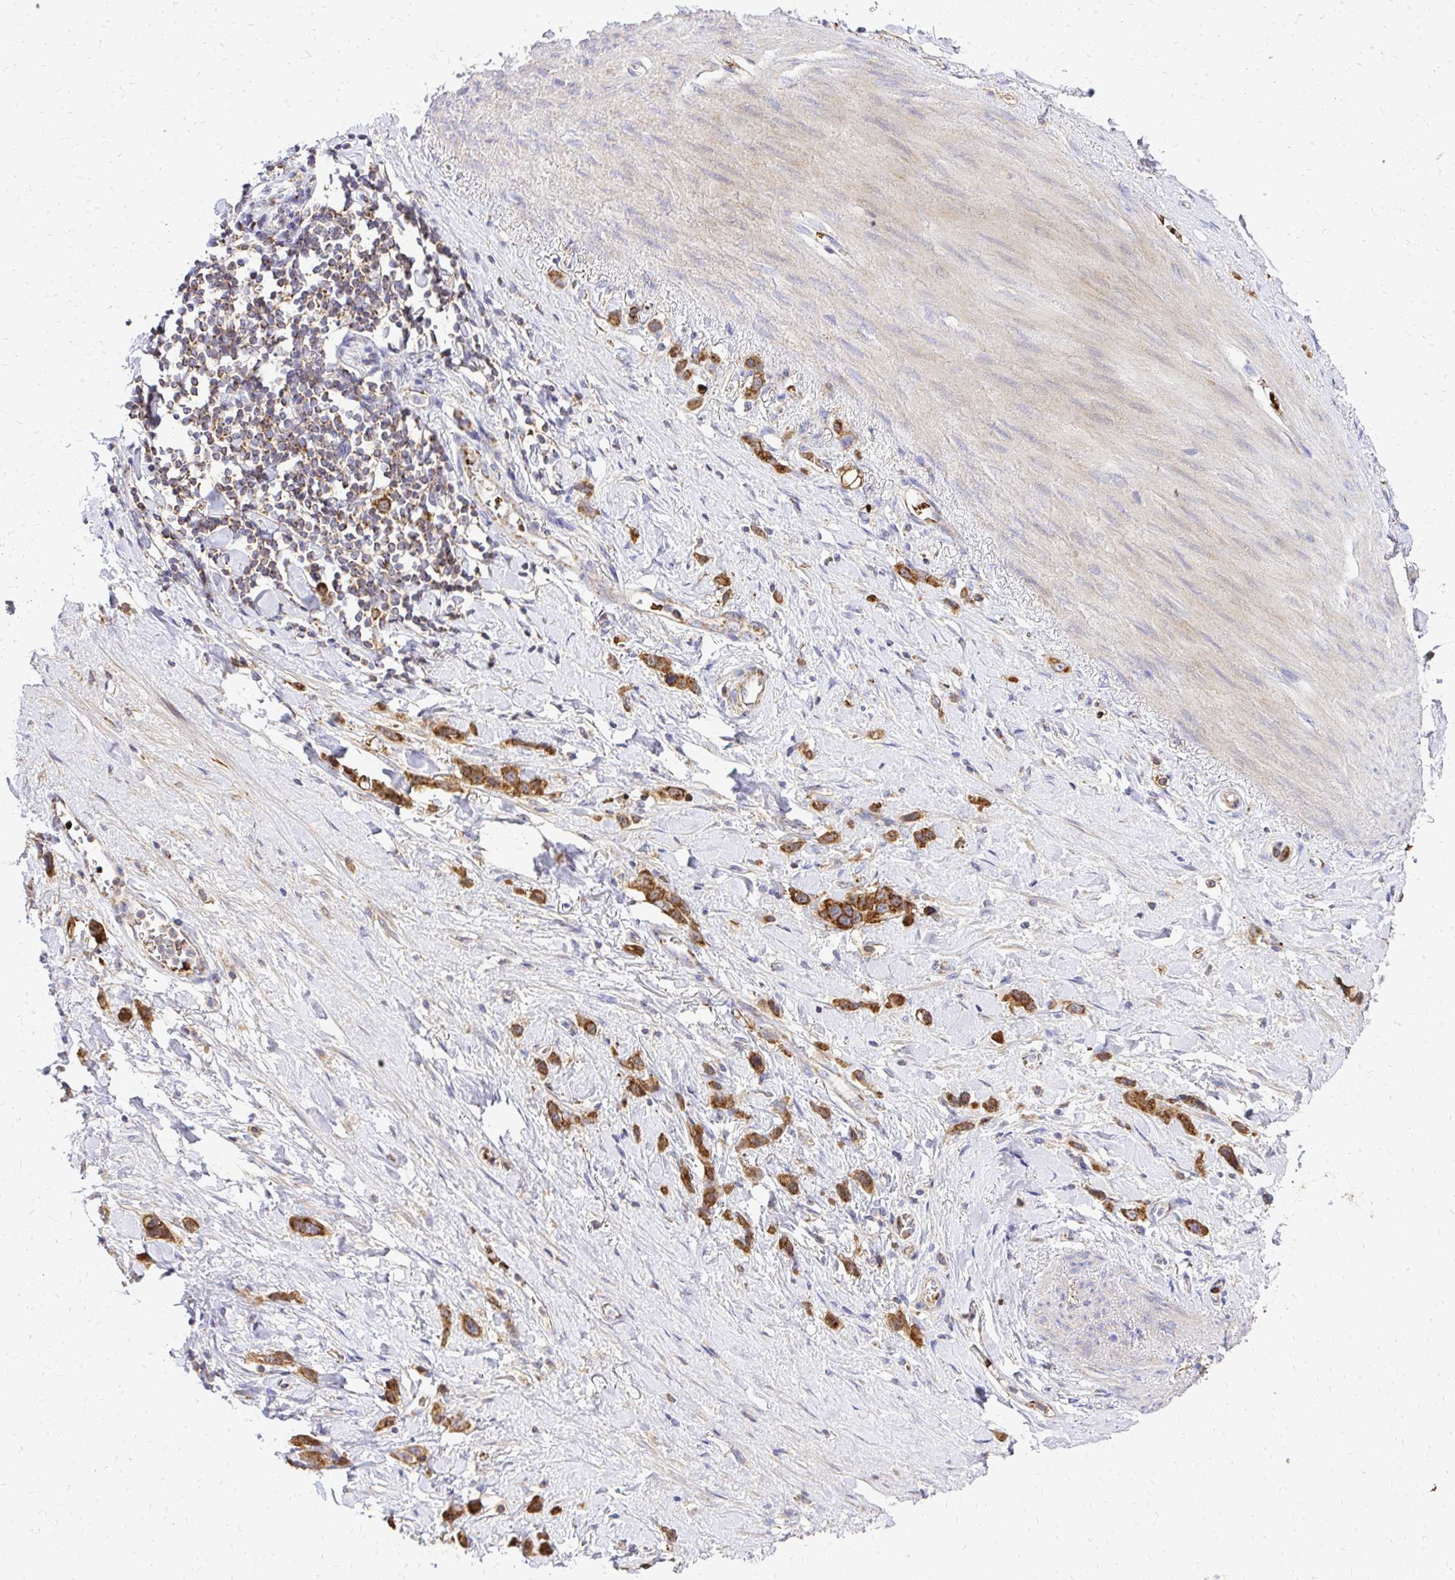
{"staining": {"intensity": "moderate", "quantity": ">75%", "location": "cytoplasmic/membranous"}, "tissue": "stomach cancer", "cell_type": "Tumor cells", "image_type": "cancer", "snomed": [{"axis": "morphology", "description": "Adenocarcinoma, NOS"}, {"axis": "topography", "description": "Stomach"}], "caption": "Immunohistochemical staining of stomach cancer (adenocarcinoma) shows medium levels of moderate cytoplasmic/membranous positivity in about >75% of tumor cells.", "gene": "MRPL13", "patient": {"sex": "female", "age": 65}}